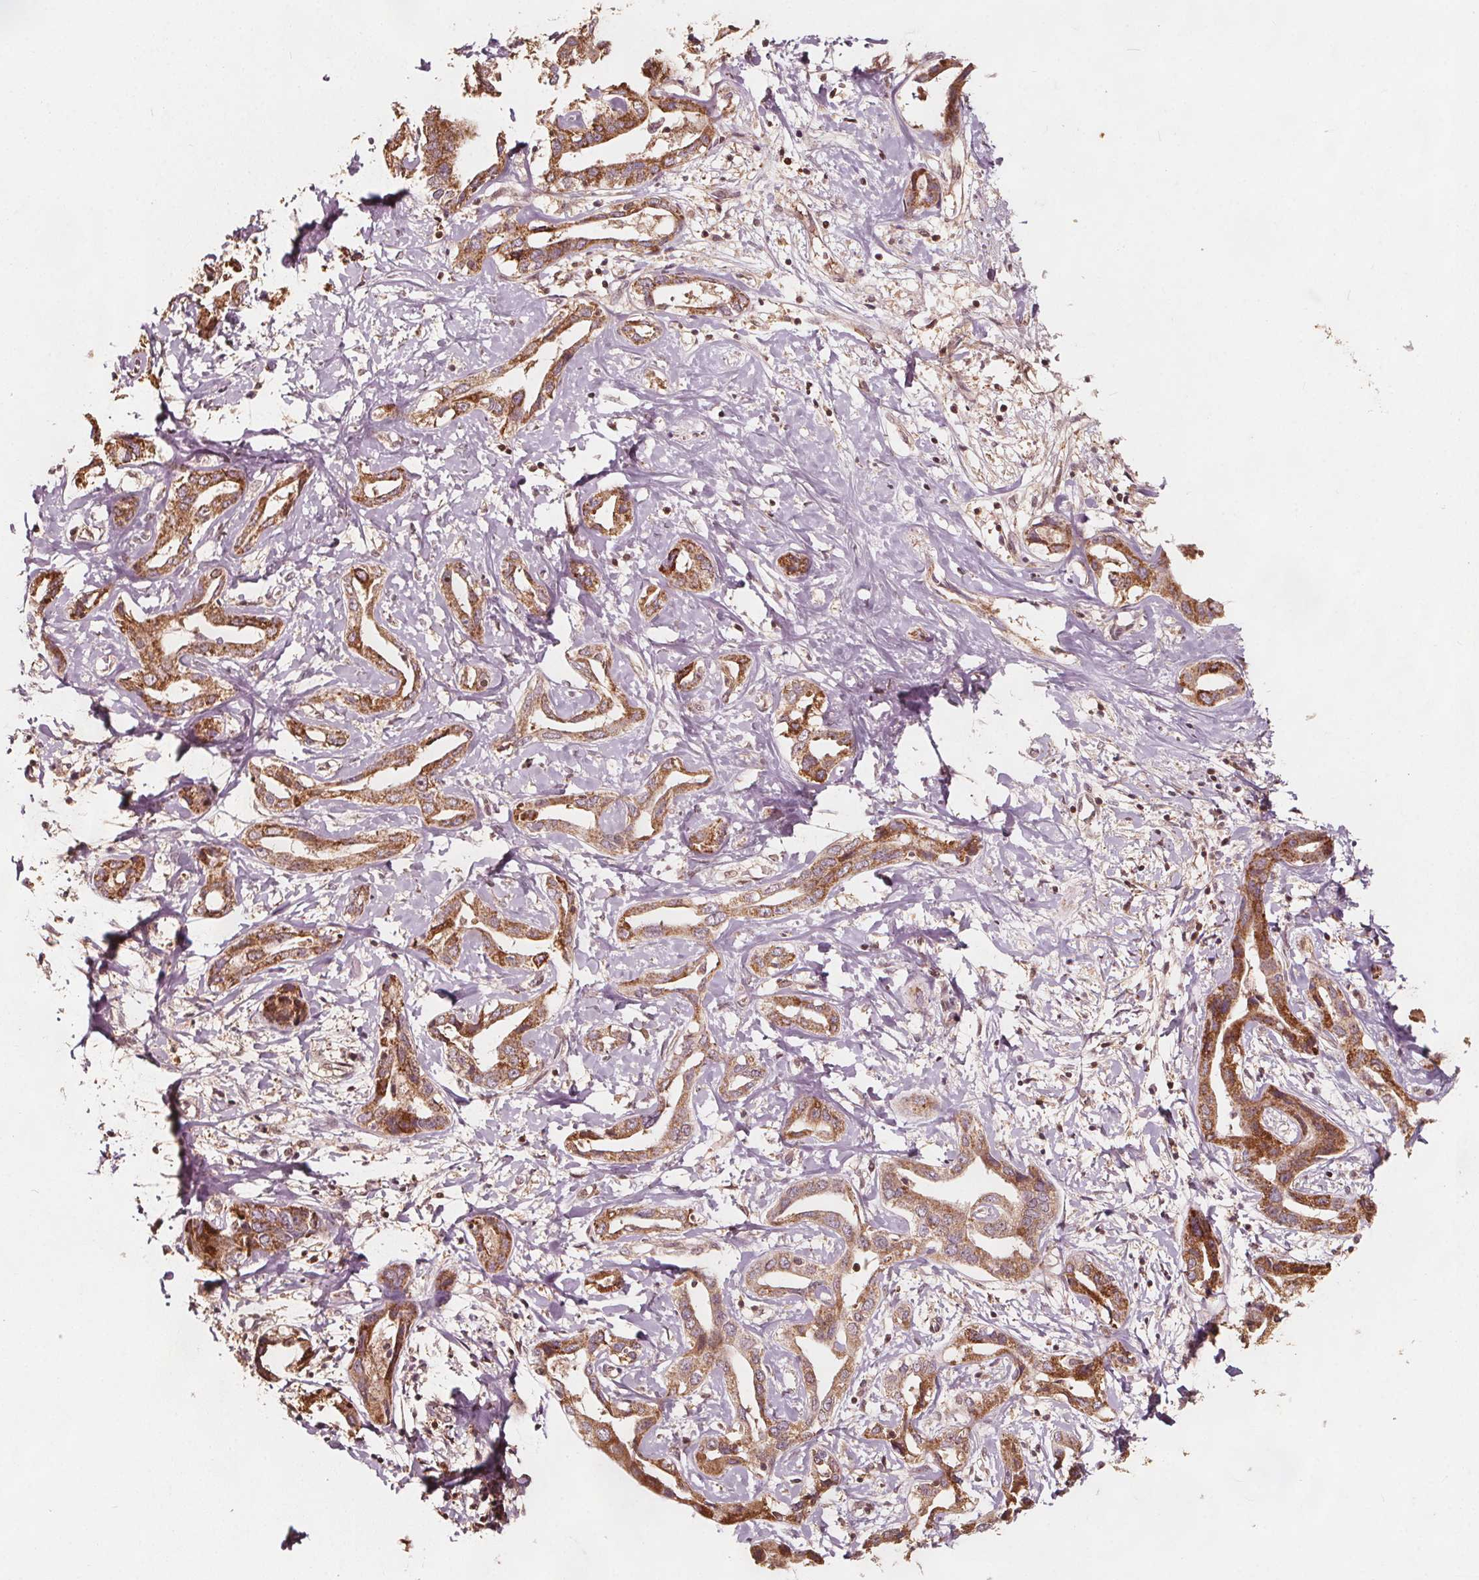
{"staining": {"intensity": "moderate", "quantity": ">75%", "location": "cytoplasmic/membranous"}, "tissue": "liver cancer", "cell_type": "Tumor cells", "image_type": "cancer", "snomed": [{"axis": "morphology", "description": "Cholangiocarcinoma"}, {"axis": "topography", "description": "Liver"}], "caption": "Moderate cytoplasmic/membranous positivity is identified in approximately >75% of tumor cells in liver cancer (cholangiocarcinoma).", "gene": "AIP", "patient": {"sex": "male", "age": 59}}